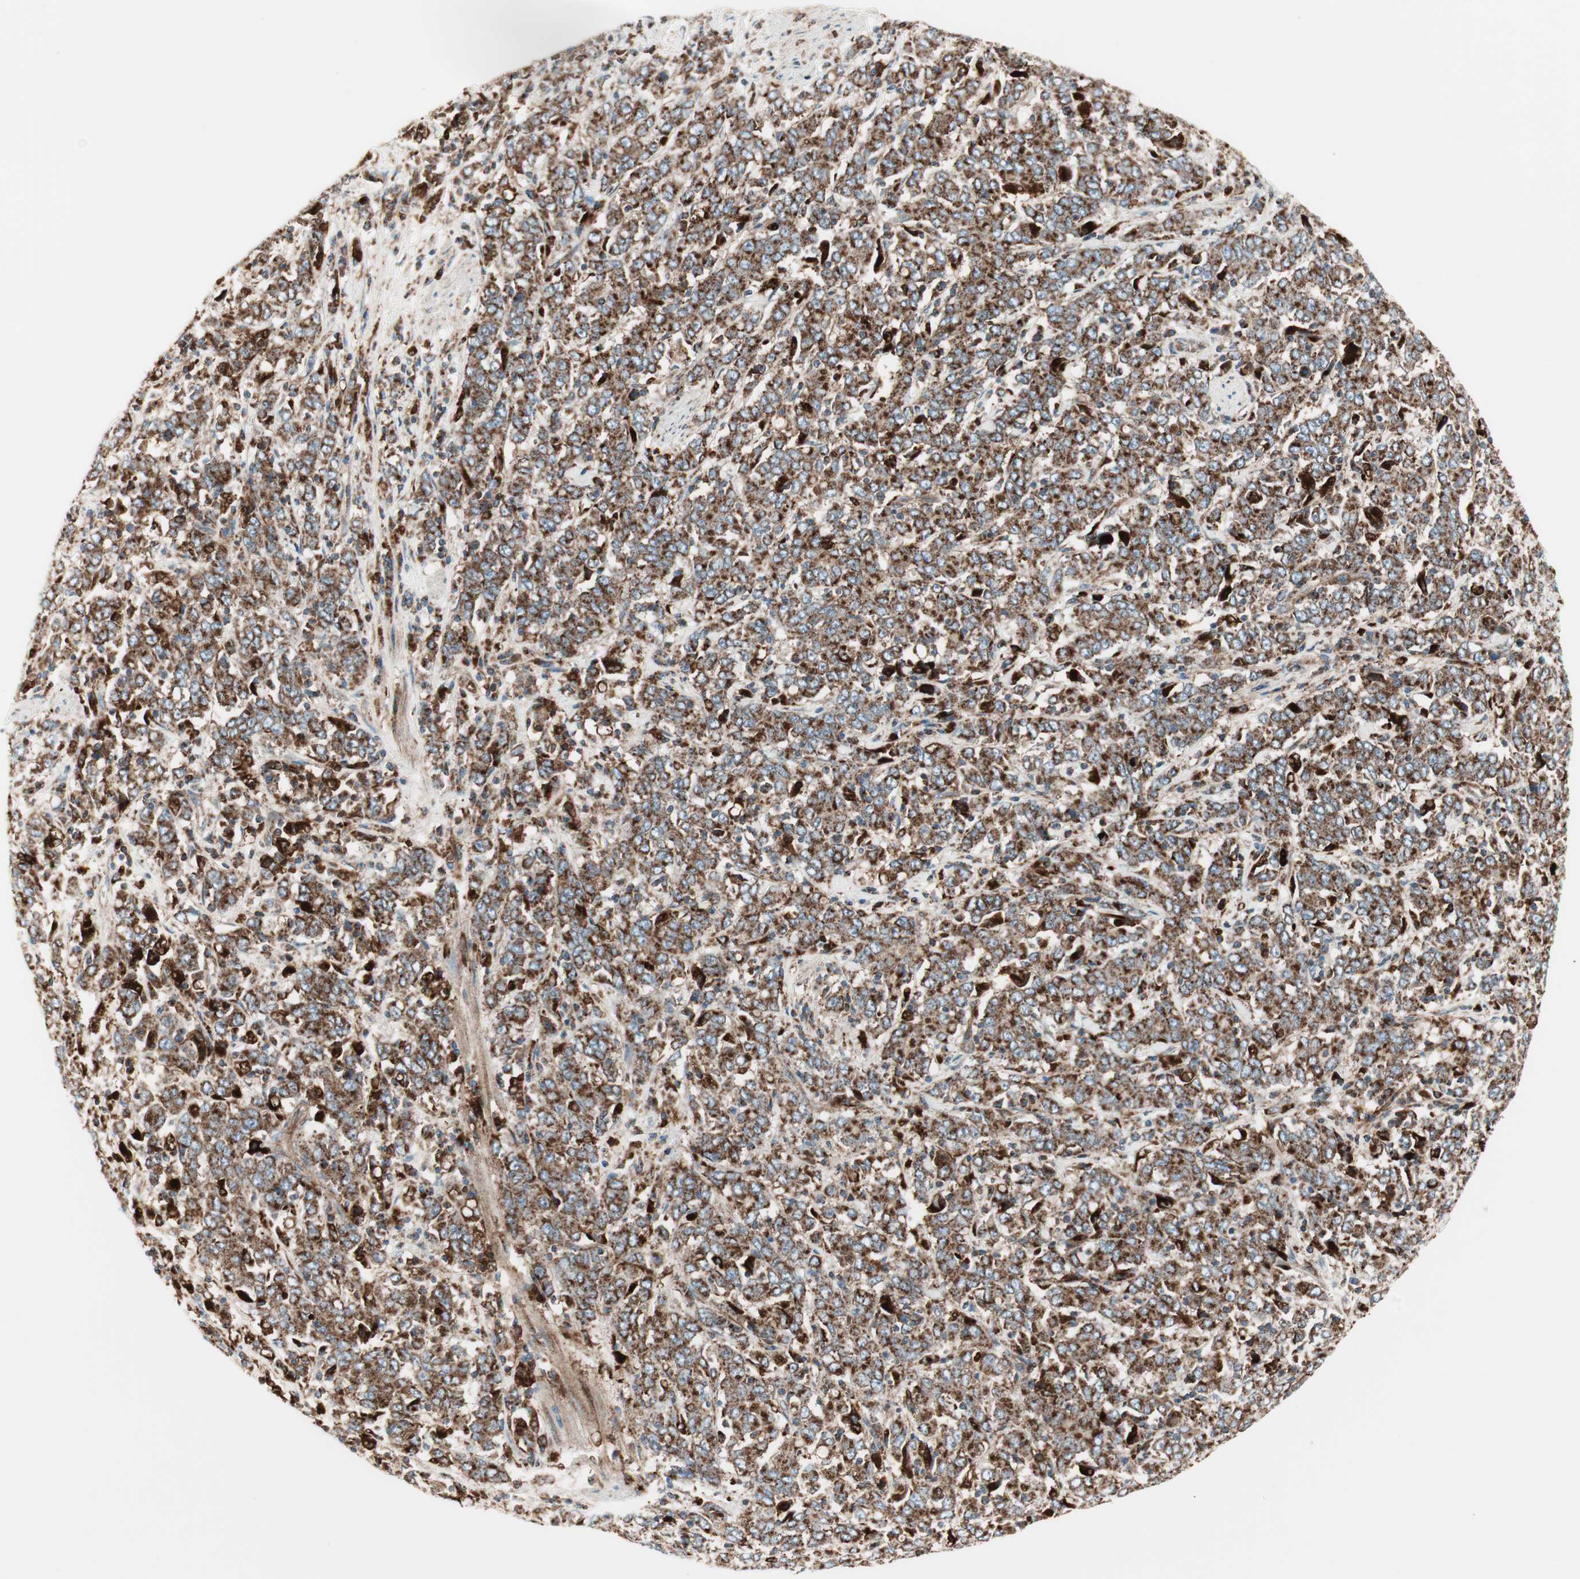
{"staining": {"intensity": "weak", "quantity": ">75%", "location": "cytoplasmic/membranous"}, "tissue": "stomach cancer", "cell_type": "Tumor cells", "image_type": "cancer", "snomed": [{"axis": "morphology", "description": "Adenocarcinoma, NOS"}, {"axis": "topography", "description": "Stomach, lower"}], "caption": "A brown stain shows weak cytoplasmic/membranous expression of a protein in human stomach adenocarcinoma tumor cells.", "gene": "ATP6V1G1", "patient": {"sex": "female", "age": 71}}